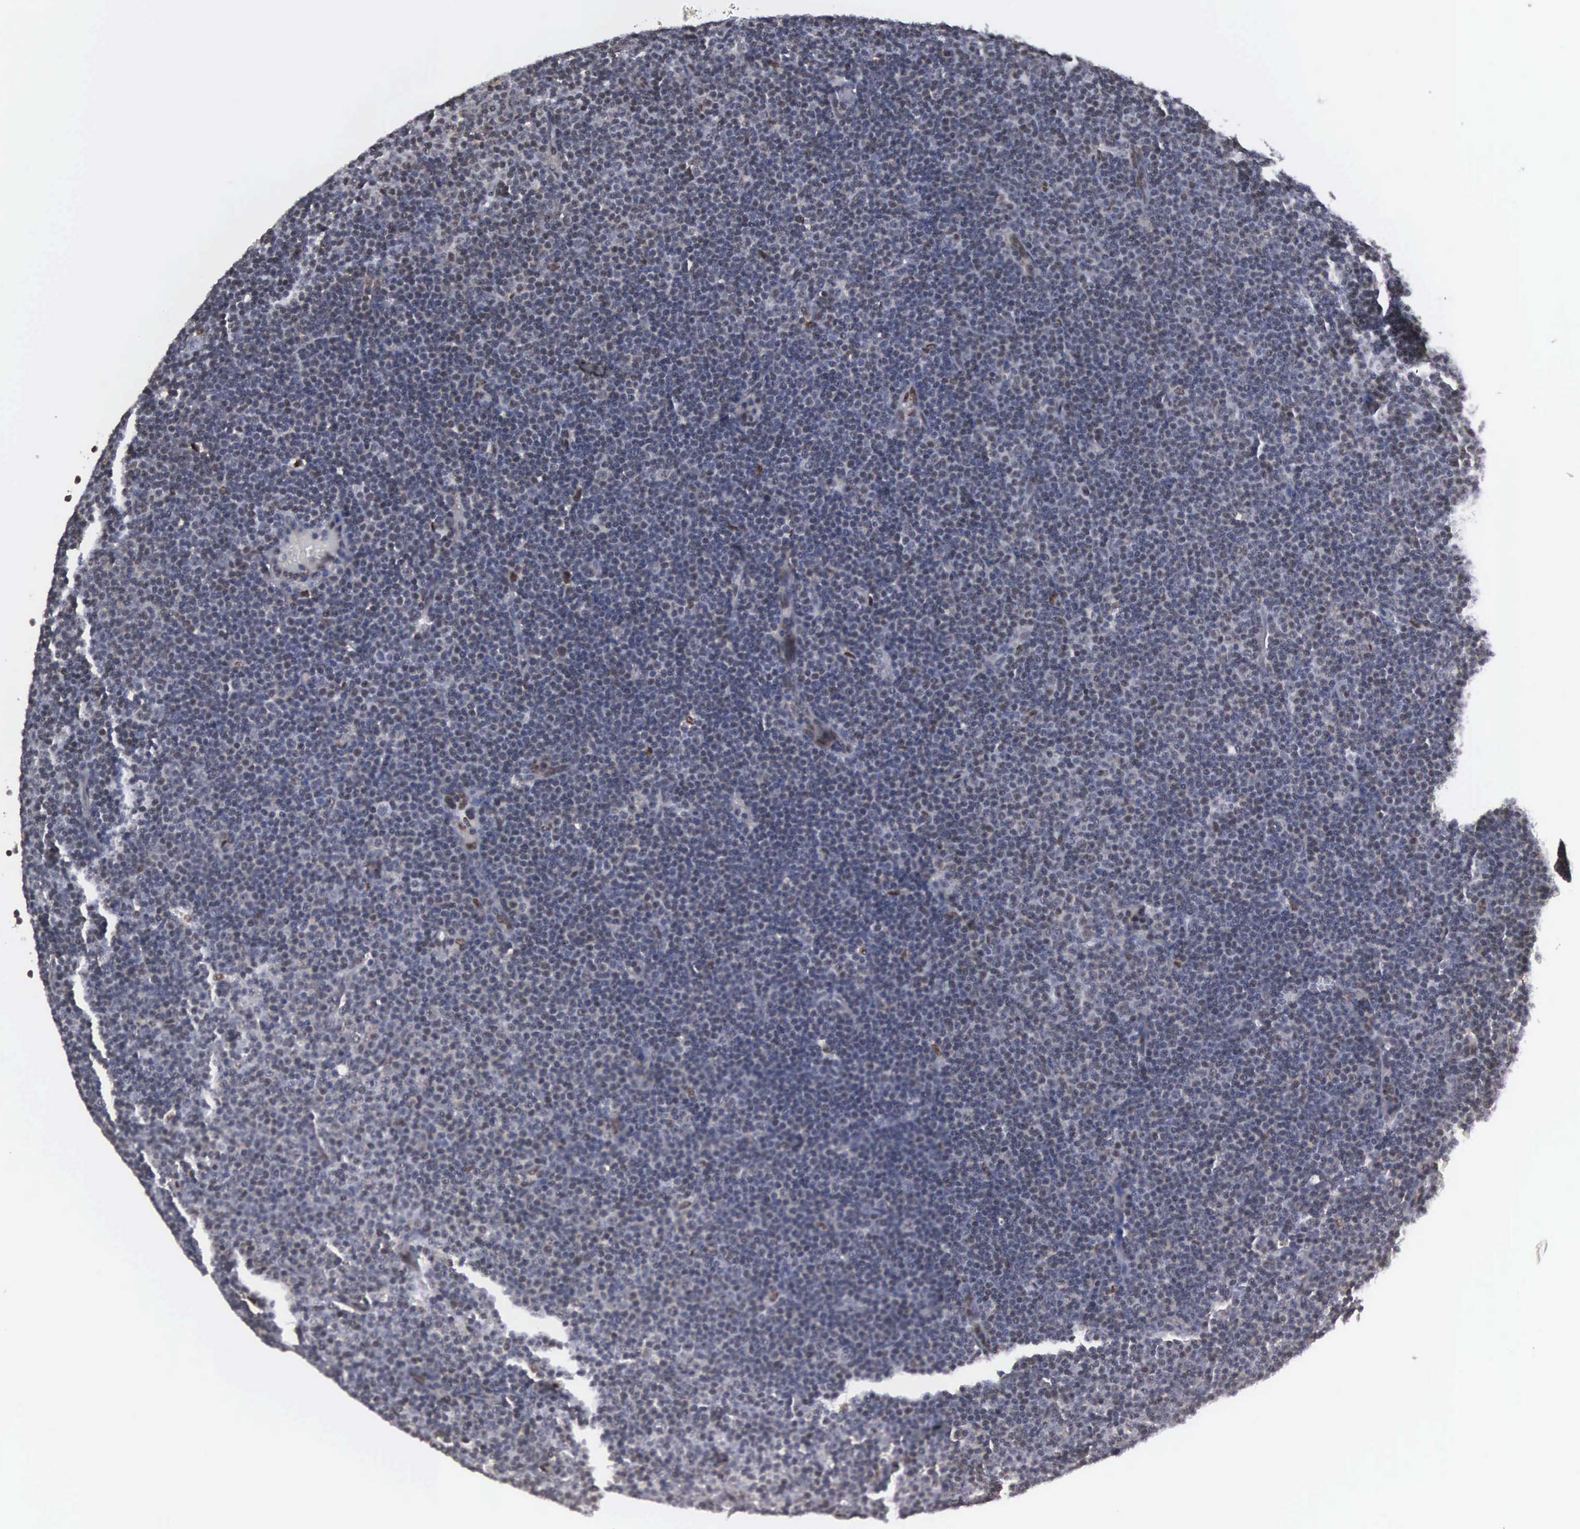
{"staining": {"intensity": "weak", "quantity": "<25%", "location": "nuclear"}, "tissue": "lymphoma", "cell_type": "Tumor cells", "image_type": "cancer", "snomed": [{"axis": "morphology", "description": "Malignant lymphoma, non-Hodgkin's type, Low grade"}, {"axis": "topography", "description": "Lymph node"}], "caption": "The photomicrograph displays no staining of tumor cells in low-grade malignant lymphoma, non-Hodgkin's type.", "gene": "TRMT5", "patient": {"sex": "male", "age": 57}}